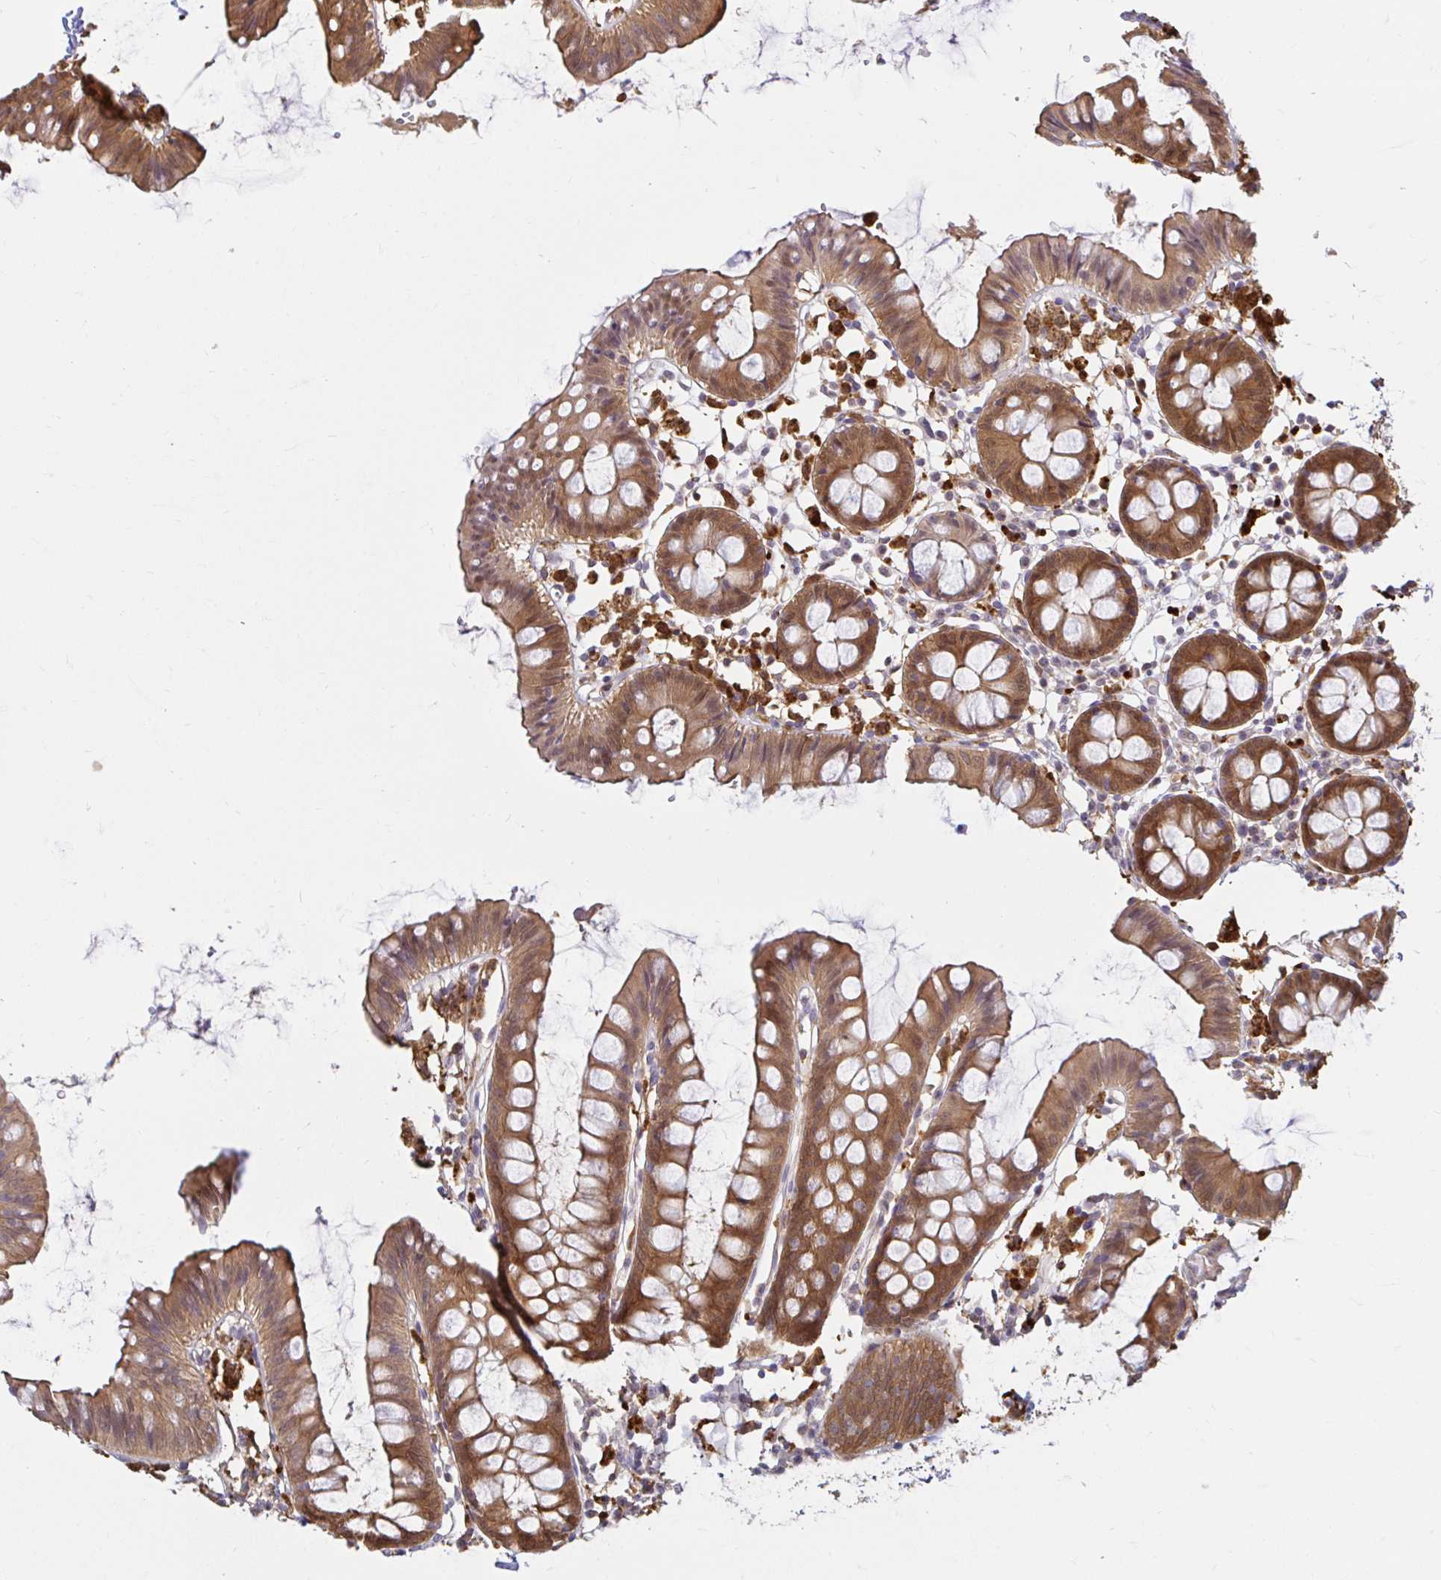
{"staining": {"intensity": "weak", "quantity": ">75%", "location": "cytoplasmic/membranous"}, "tissue": "colon", "cell_type": "Endothelial cells", "image_type": "normal", "snomed": [{"axis": "morphology", "description": "Normal tissue, NOS"}, {"axis": "topography", "description": "Colon"}], "caption": "This is an image of immunohistochemistry (IHC) staining of unremarkable colon, which shows weak positivity in the cytoplasmic/membranous of endothelial cells.", "gene": "PYCARD", "patient": {"sex": "female", "age": 84}}